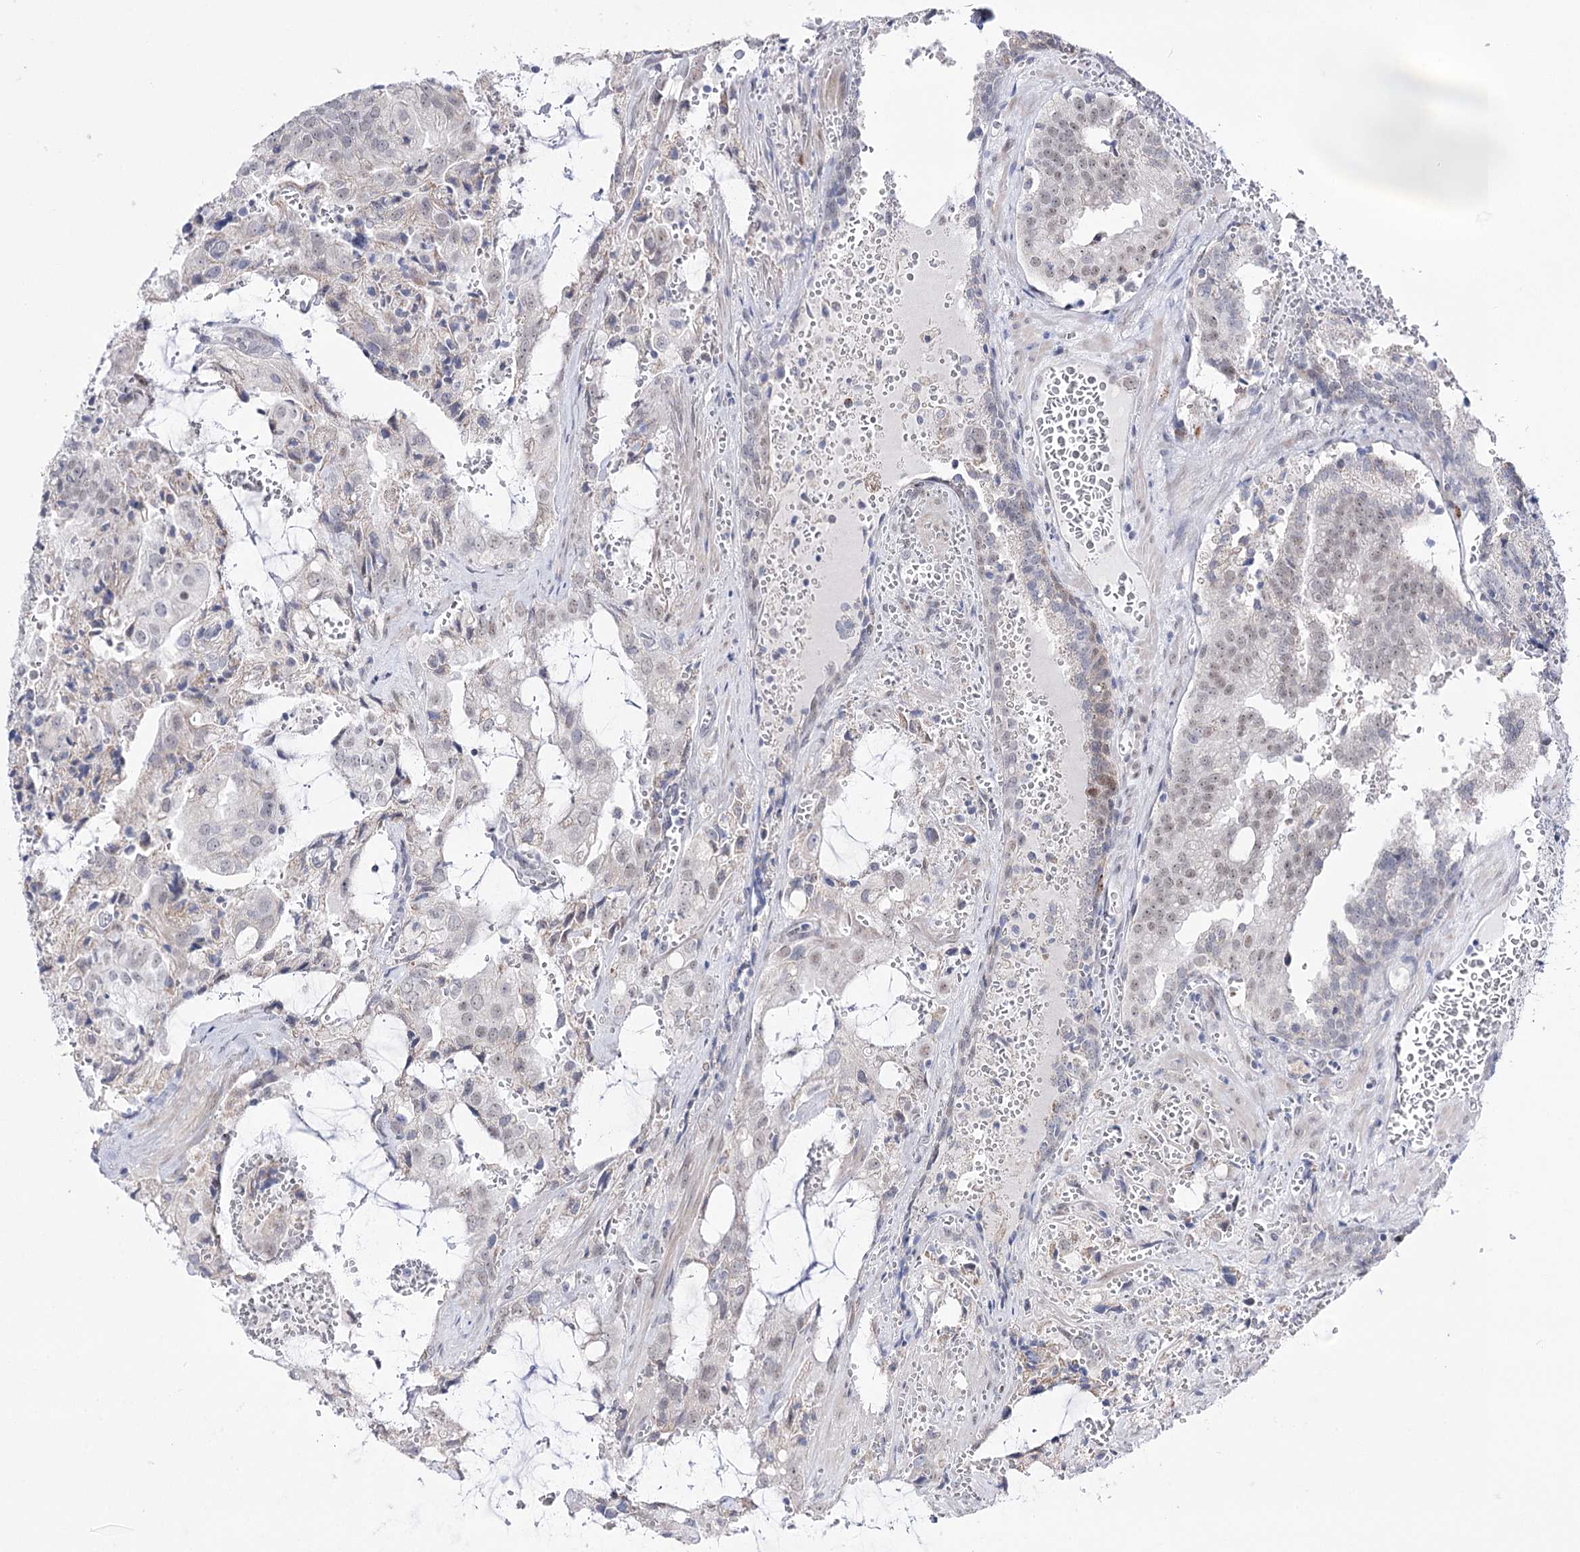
{"staining": {"intensity": "weak", "quantity": "<25%", "location": "nuclear"}, "tissue": "prostate cancer", "cell_type": "Tumor cells", "image_type": "cancer", "snomed": [{"axis": "morphology", "description": "Adenocarcinoma, High grade"}, {"axis": "topography", "description": "Prostate"}], "caption": "This is a micrograph of immunohistochemistry staining of prostate cancer, which shows no positivity in tumor cells.", "gene": "RBM15B", "patient": {"sex": "male", "age": 68}}